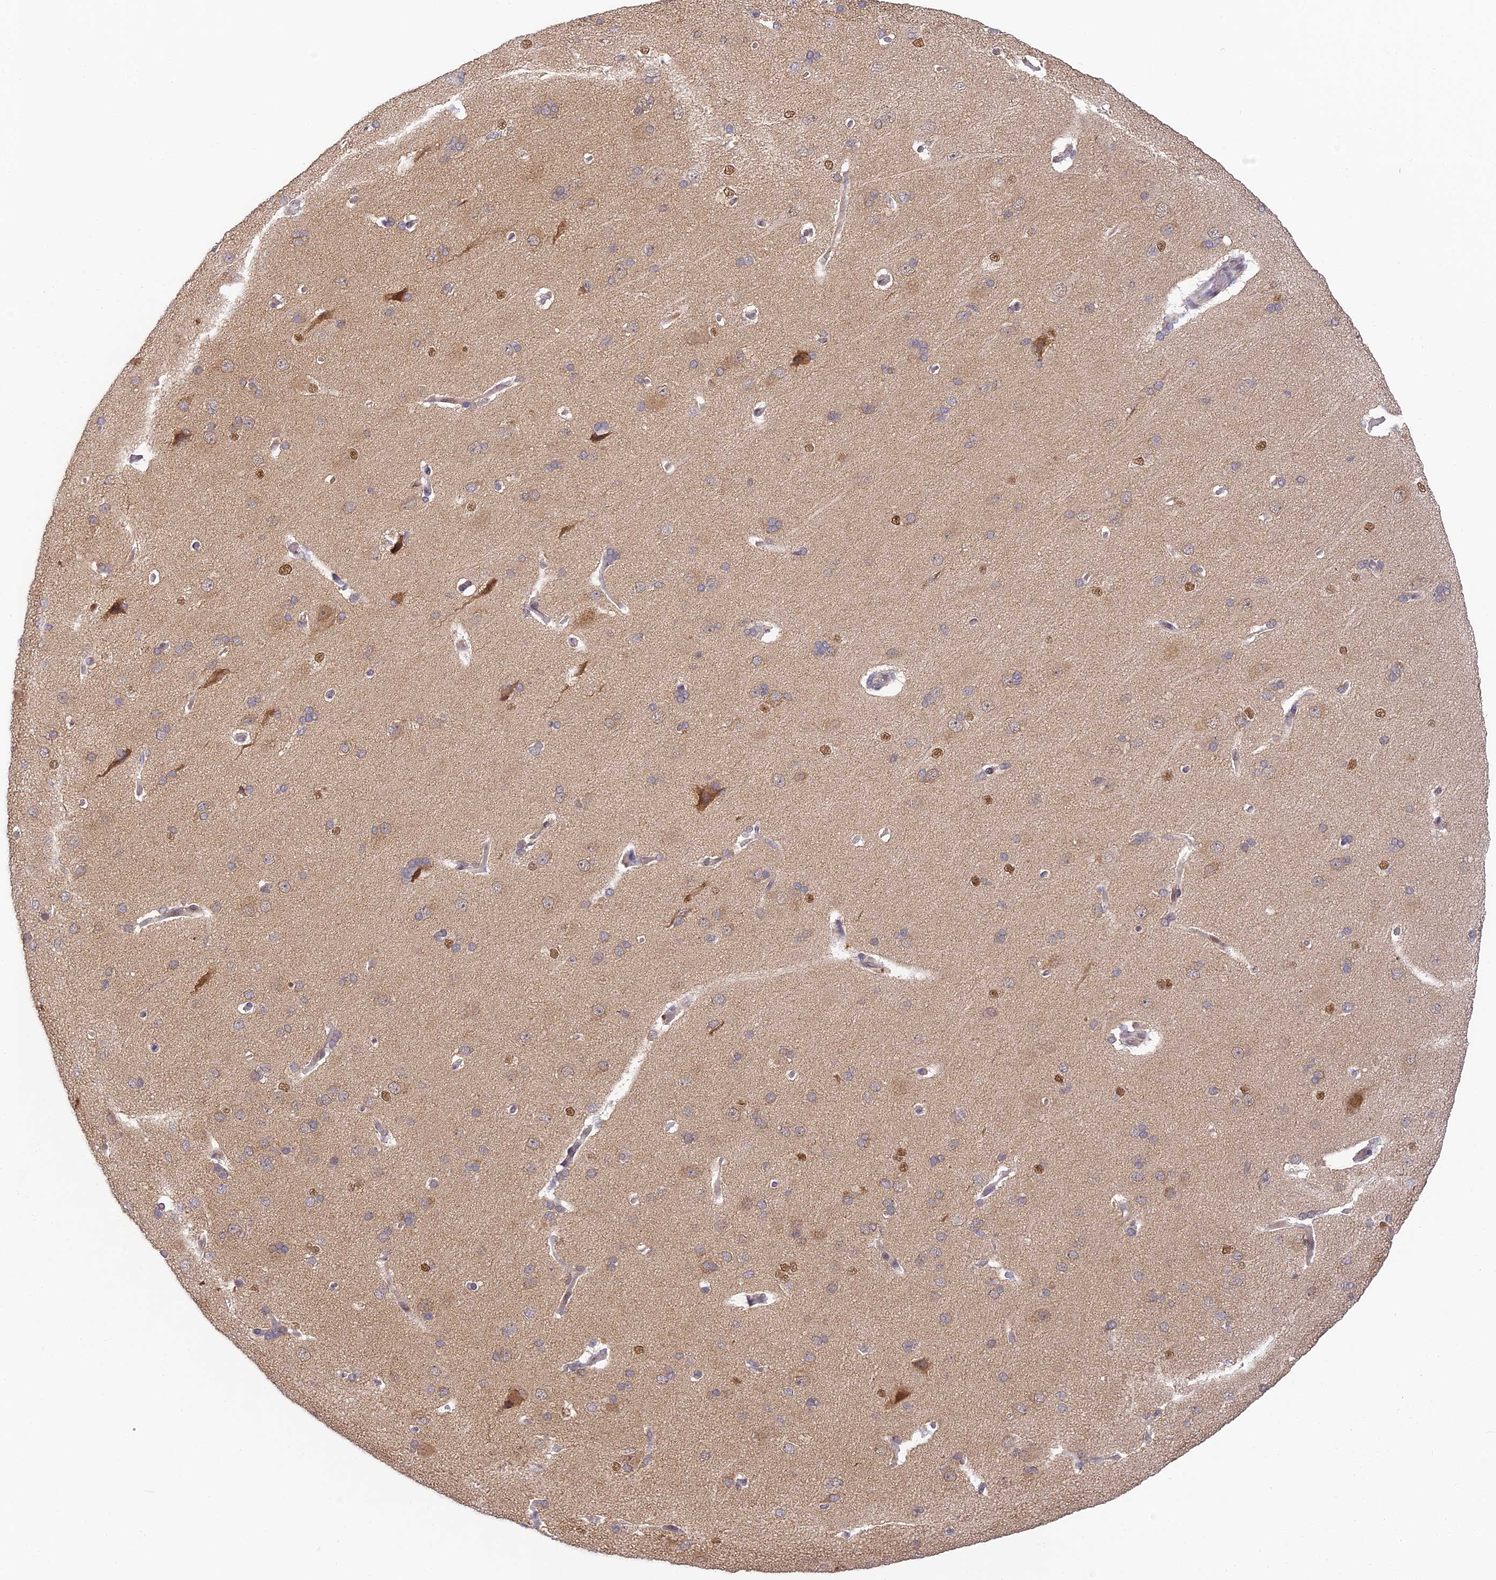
{"staining": {"intensity": "negative", "quantity": "none", "location": "none"}, "tissue": "cerebral cortex", "cell_type": "Endothelial cells", "image_type": "normal", "snomed": [{"axis": "morphology", "description": "Normal tissue, NOS"}, {"axis": "topography", "description": "Cerebral cortex"}], "caption": "Protein analysis of benign cerebral cortex displays no significant positivity in endothelial cells.", "gene": "DNAAF10", "patient": {"sex": "male", "age": 62}}